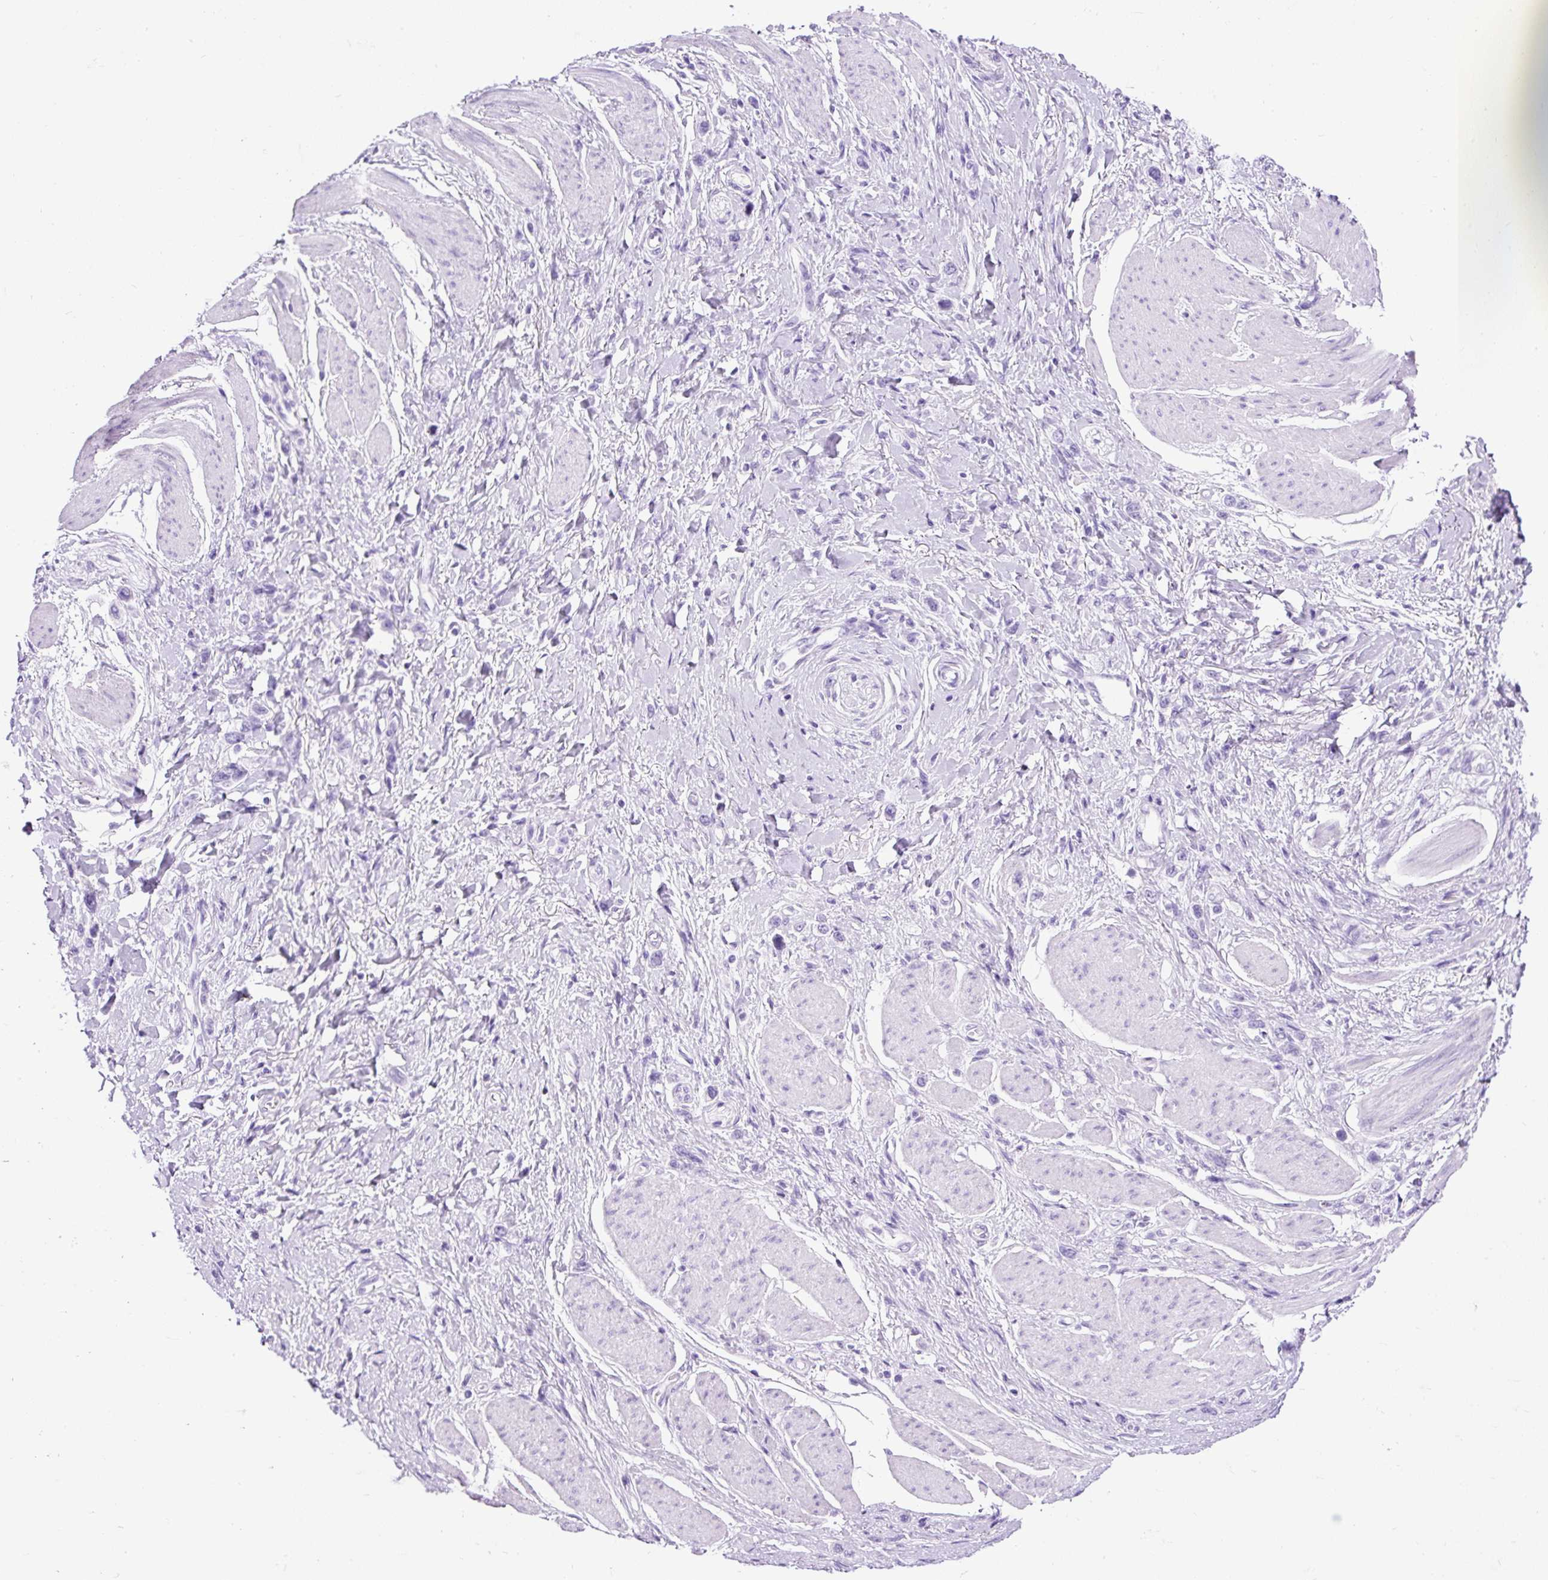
{"staining": {"intensity": "negative", "quantity": "none", "location": "none"}, "tissue": "stomach cancer", "cell_type": "Tumor cells", "image_type": "cancer", "snomed": [{"axis": "morphology", "description": "Adenocarcinoma, NOS"}, {"axis": "topography", "description": "Stomach"}], "caption": "The histopathology image exhibits no staining of tumor cells in stomach cancer (adenocarcinoma).", "gene": "PDIA2", "patient": {"sex": "female", "age": 65}}